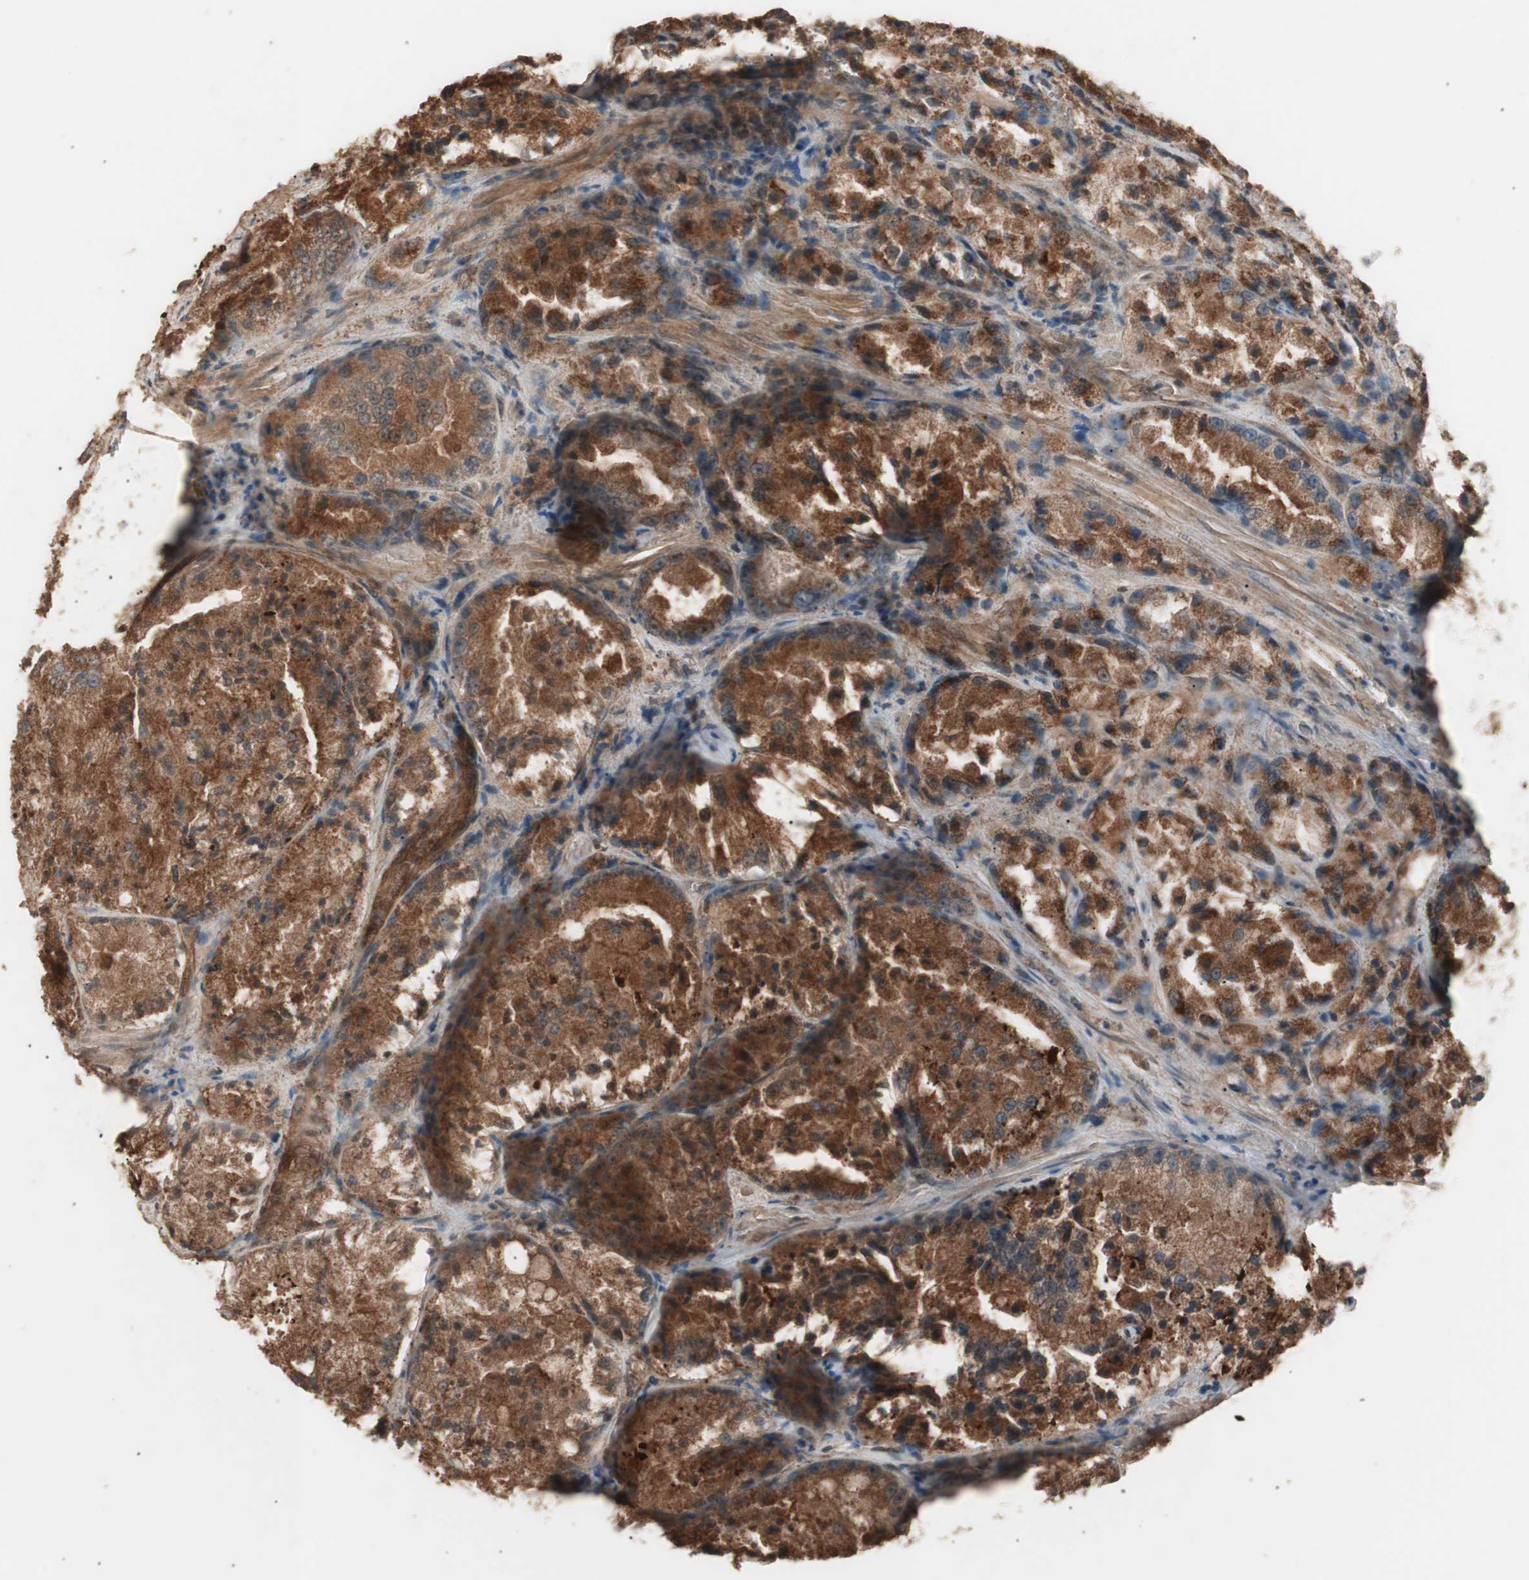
{"staining": {"intensity": "moderate", "quantity": ">75%", "location": "cytoplasmic/membranous"}, "tissue": "prostate cancer", "cell_type": "Tumor cells", "image_type": "cancer", "snomed": [{"axis": "morphology", "description": "Adenocarcinoma, Low grade"}, {"axis": "topography", "description": "Prostate"}], "caption": "Prostate low-grade adenocarcinoma stained with IHC reveals moderate cytoplasmic/membranous staining in approximately >75% of tumor cells.", "gene": "CCN4", "patient": {"sex": "male", "age": 64}}